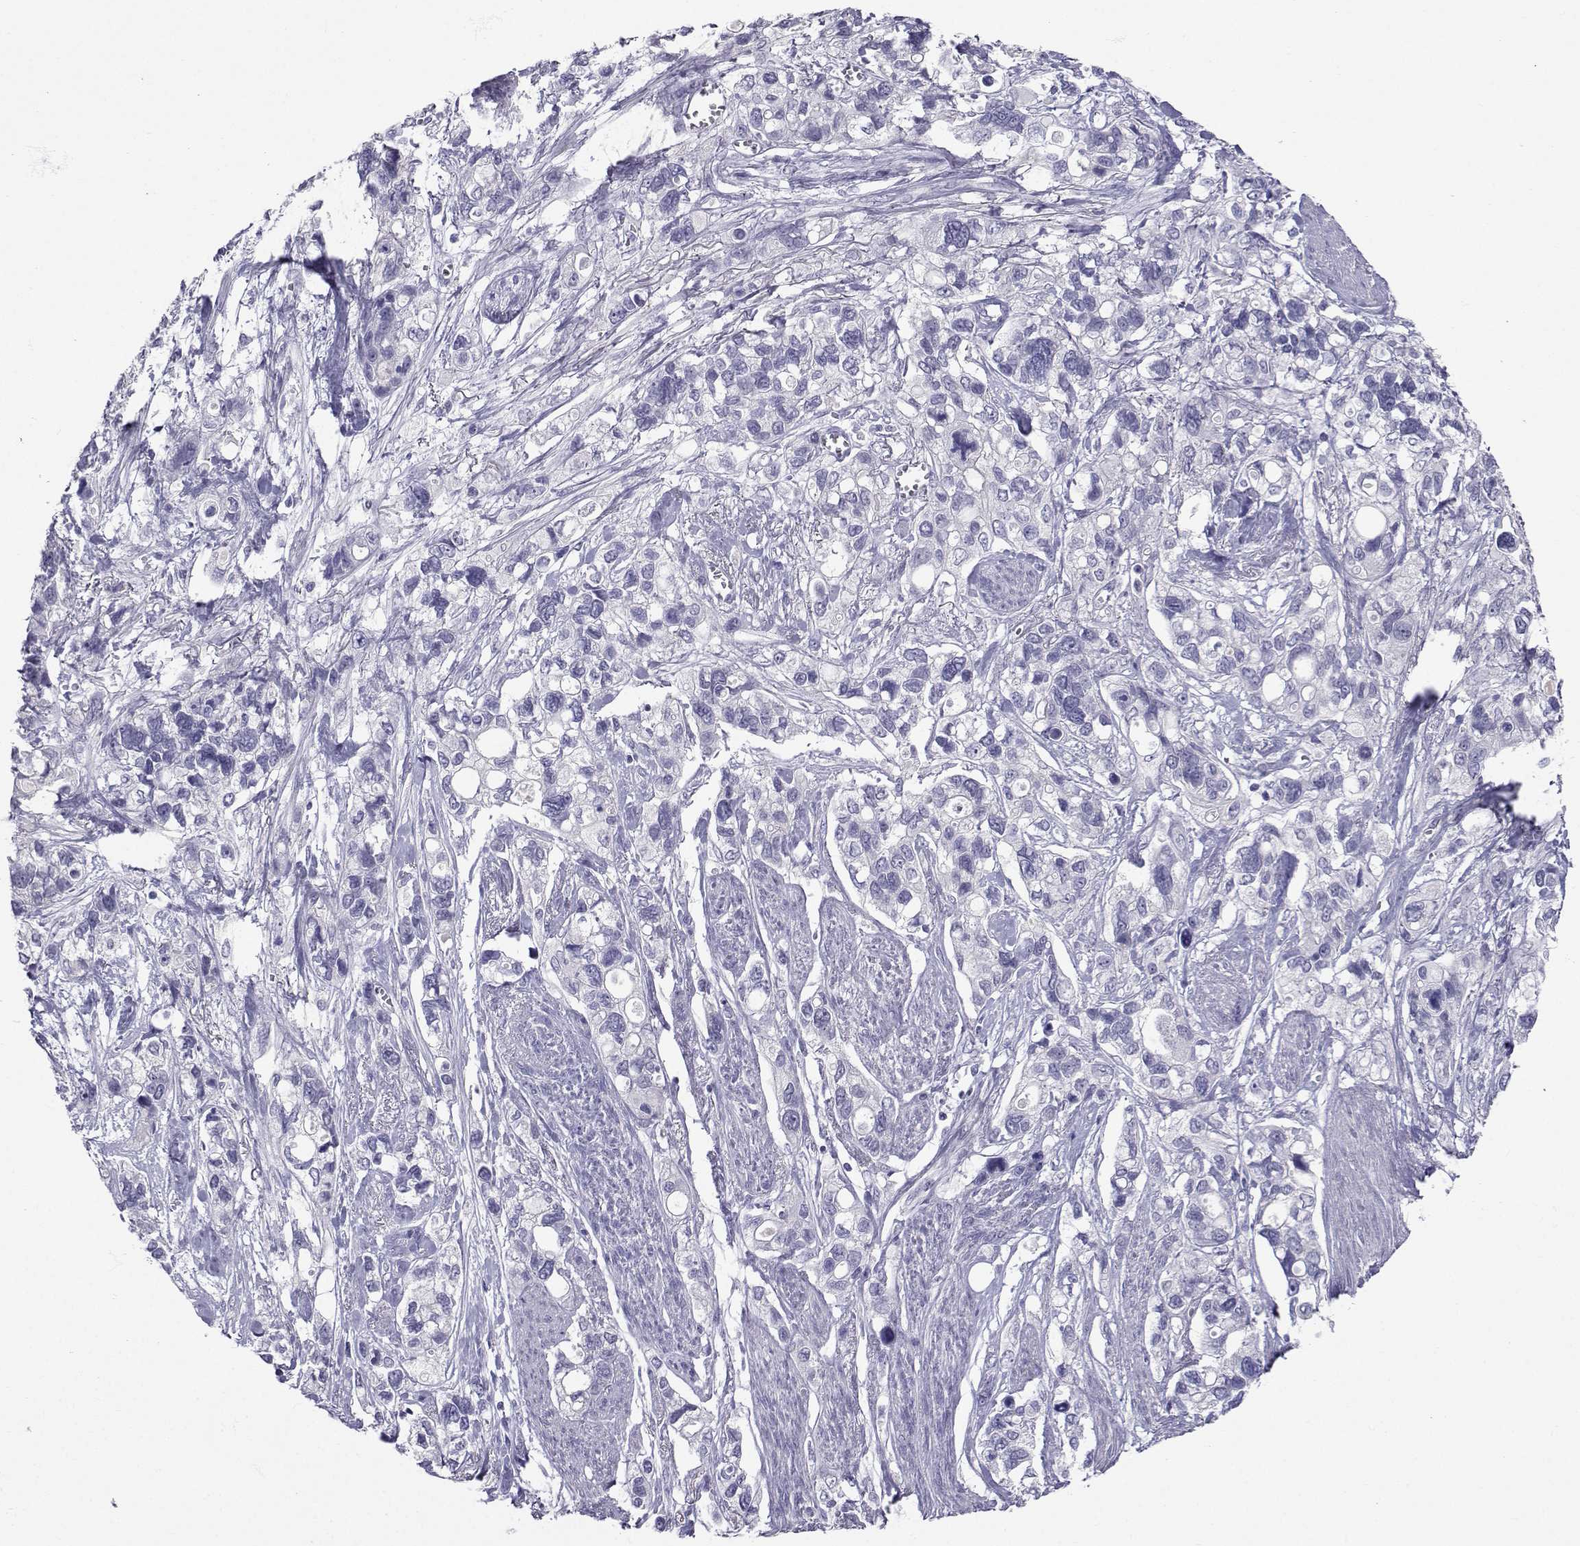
{"staining": {"intensity": "negative", "quantity": "none", "location": "none"}, "tissue": "stomach cancer", "cell_type": "Tumor cells", "image_type": "cancer", "snomed": [{"axis": "morphology", "description": "Adenocarcinoma, NOS"}, {"axis": "topography", "description": "Stomach, upper"}], "caption": "The photomicrograph displays no staining of tumor cells in stomach cancer (adenocarcinoma).", "gene": "SLC6A3", "patient": {"sex": "female", "age": 81}}